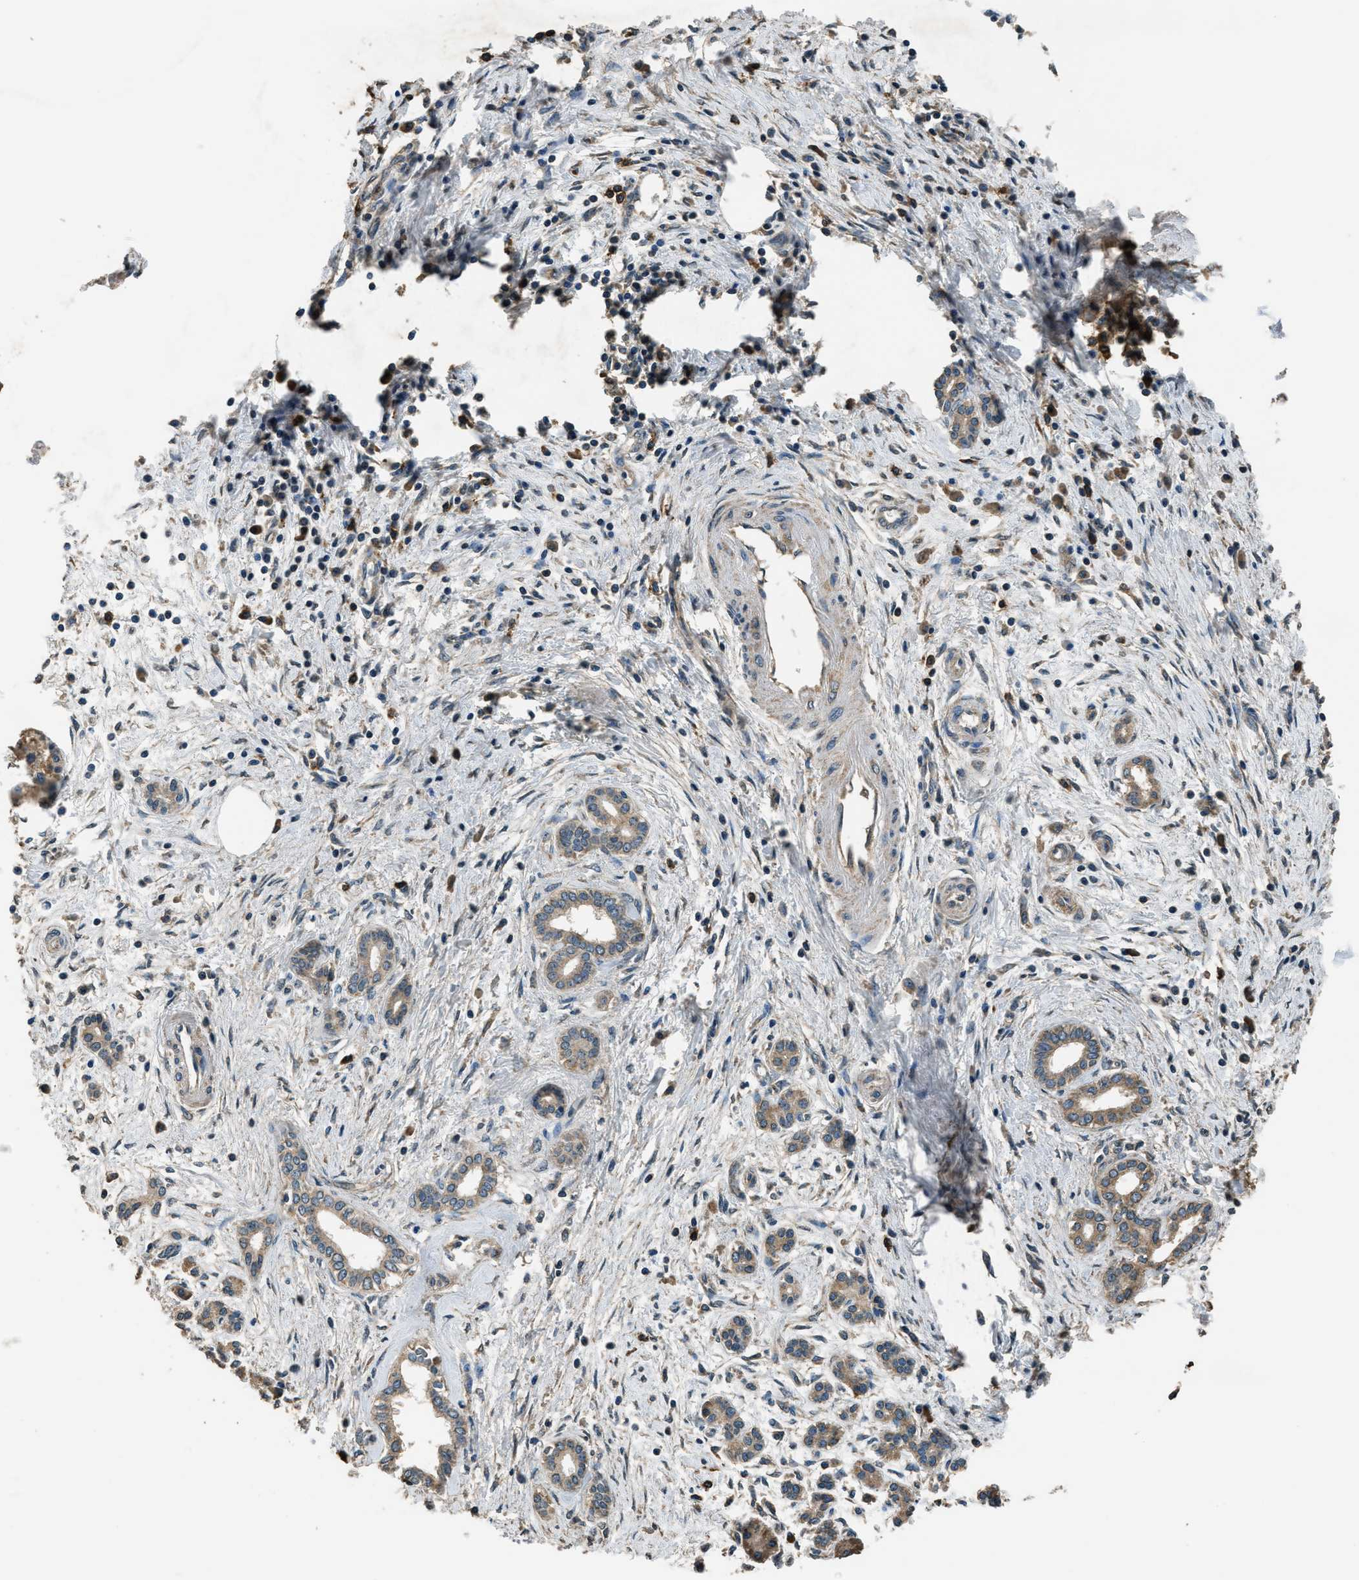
{"staining": {"intensity": "weak", "quantity": "25%-75%", "location": "cytoplasmic/membranous"}, "tissue": "pancreatic cancer", "cell_type": "Tumor cells", "image_type": "cancer", "snomed": [{"axis": "morphology", "description": "Adenocarcinoma, NOS"}, {"axis": "topography", "description": "Pancreas"}], "caption": "IHC (DAB) staining of adenocarcinoma (pancreatic) reveals weak cytoplasmic/membranous protein positivity in about 25%-75% of tumor cells.", "gene": "SALL3", "patient": {"sex": "female", "age": 70}}